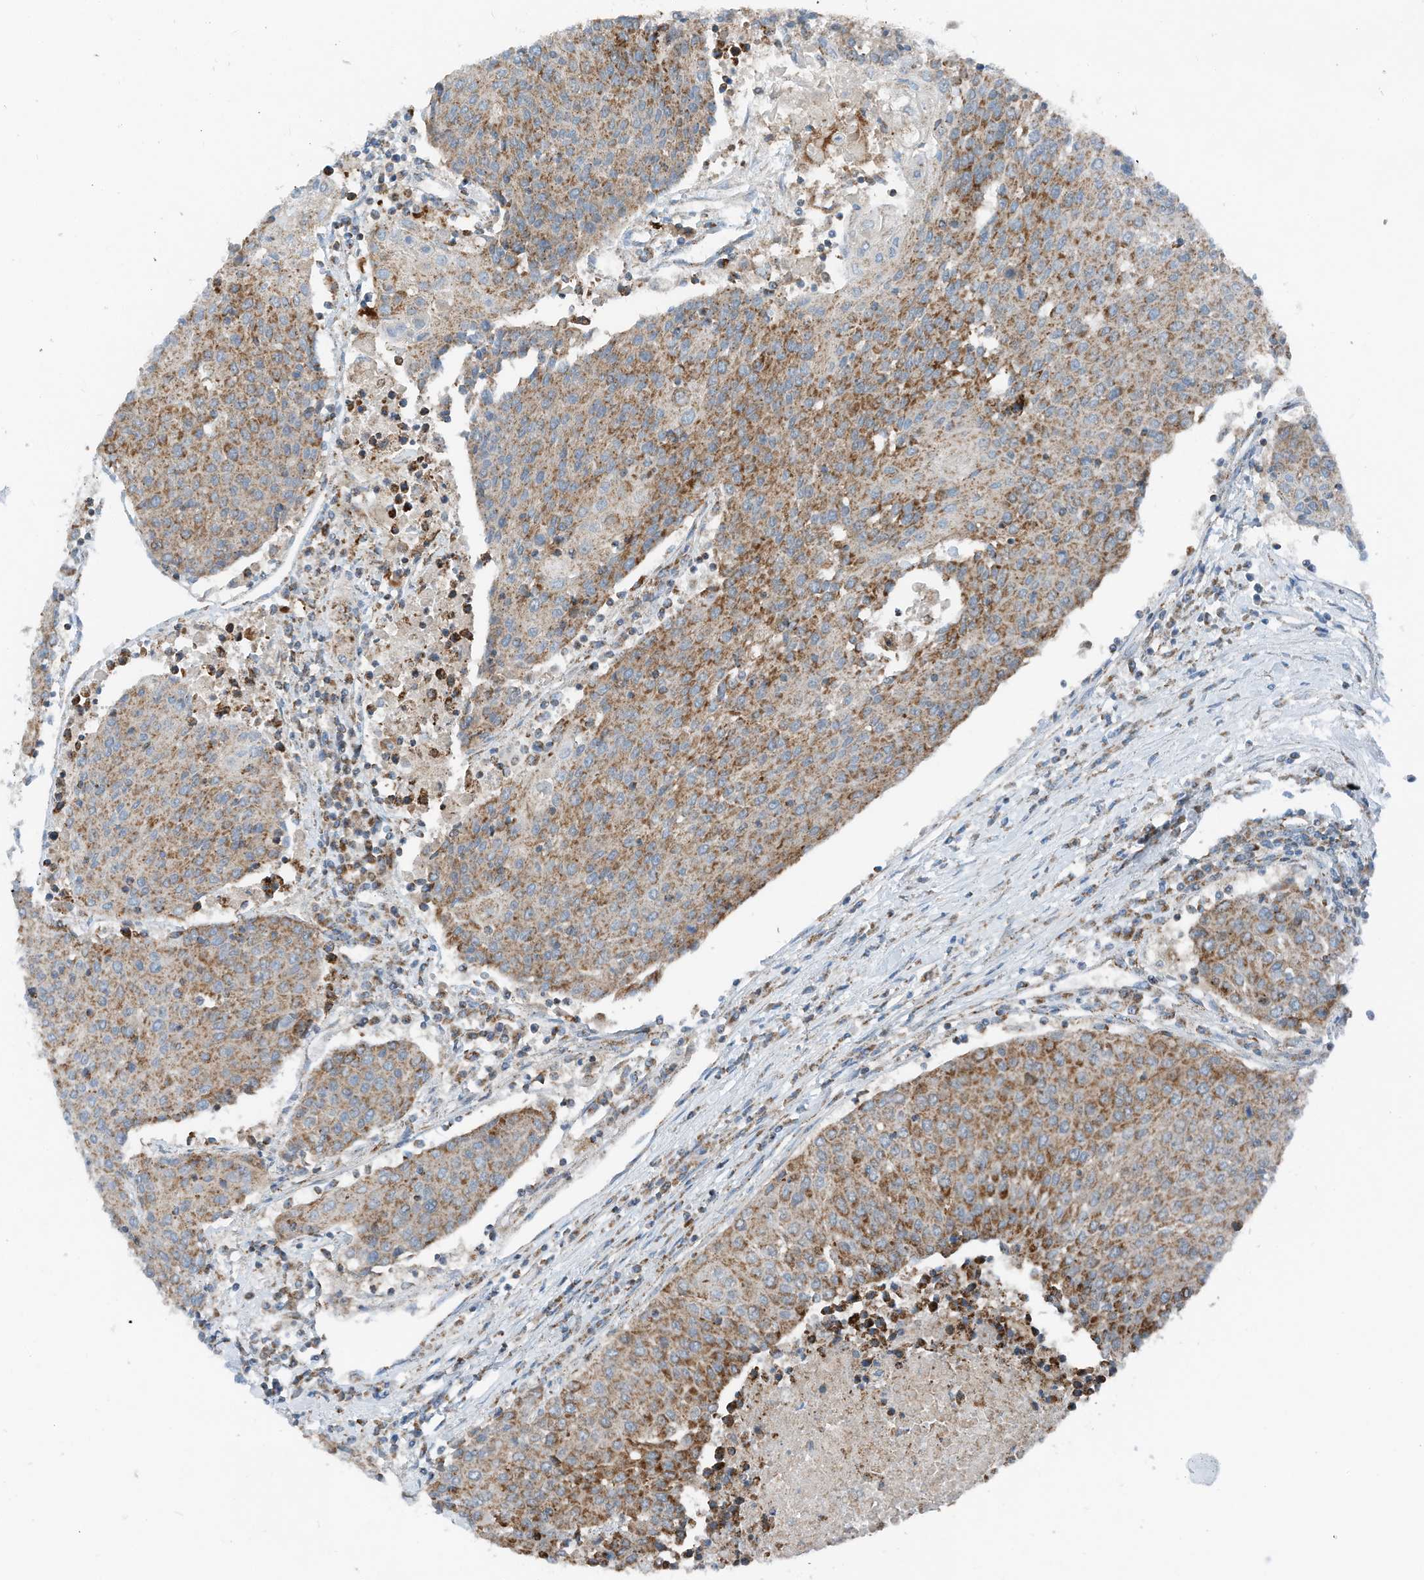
{"staining": {"intensity": "moderate", "quantity": ">75%", "location": "cytoplasmic/membranous"}, "tissue": "urothelial cancer", "cell_type": "Tumor cells", "image_type": "cancer", "snomed": [{"axis": "morphology", "description": "Urothelial carcinoma, High grade"}, {"axis": "topography", "description": "Urinary bladder"}], "caption": "The micrograph demonstrates staining of urothelial cancer, revealing moderate cytoplasmic/membranous protein expression (brown color) within tumor cells.", "gene": "RMND1", "patient": {"sex": "female", "age": 85}}